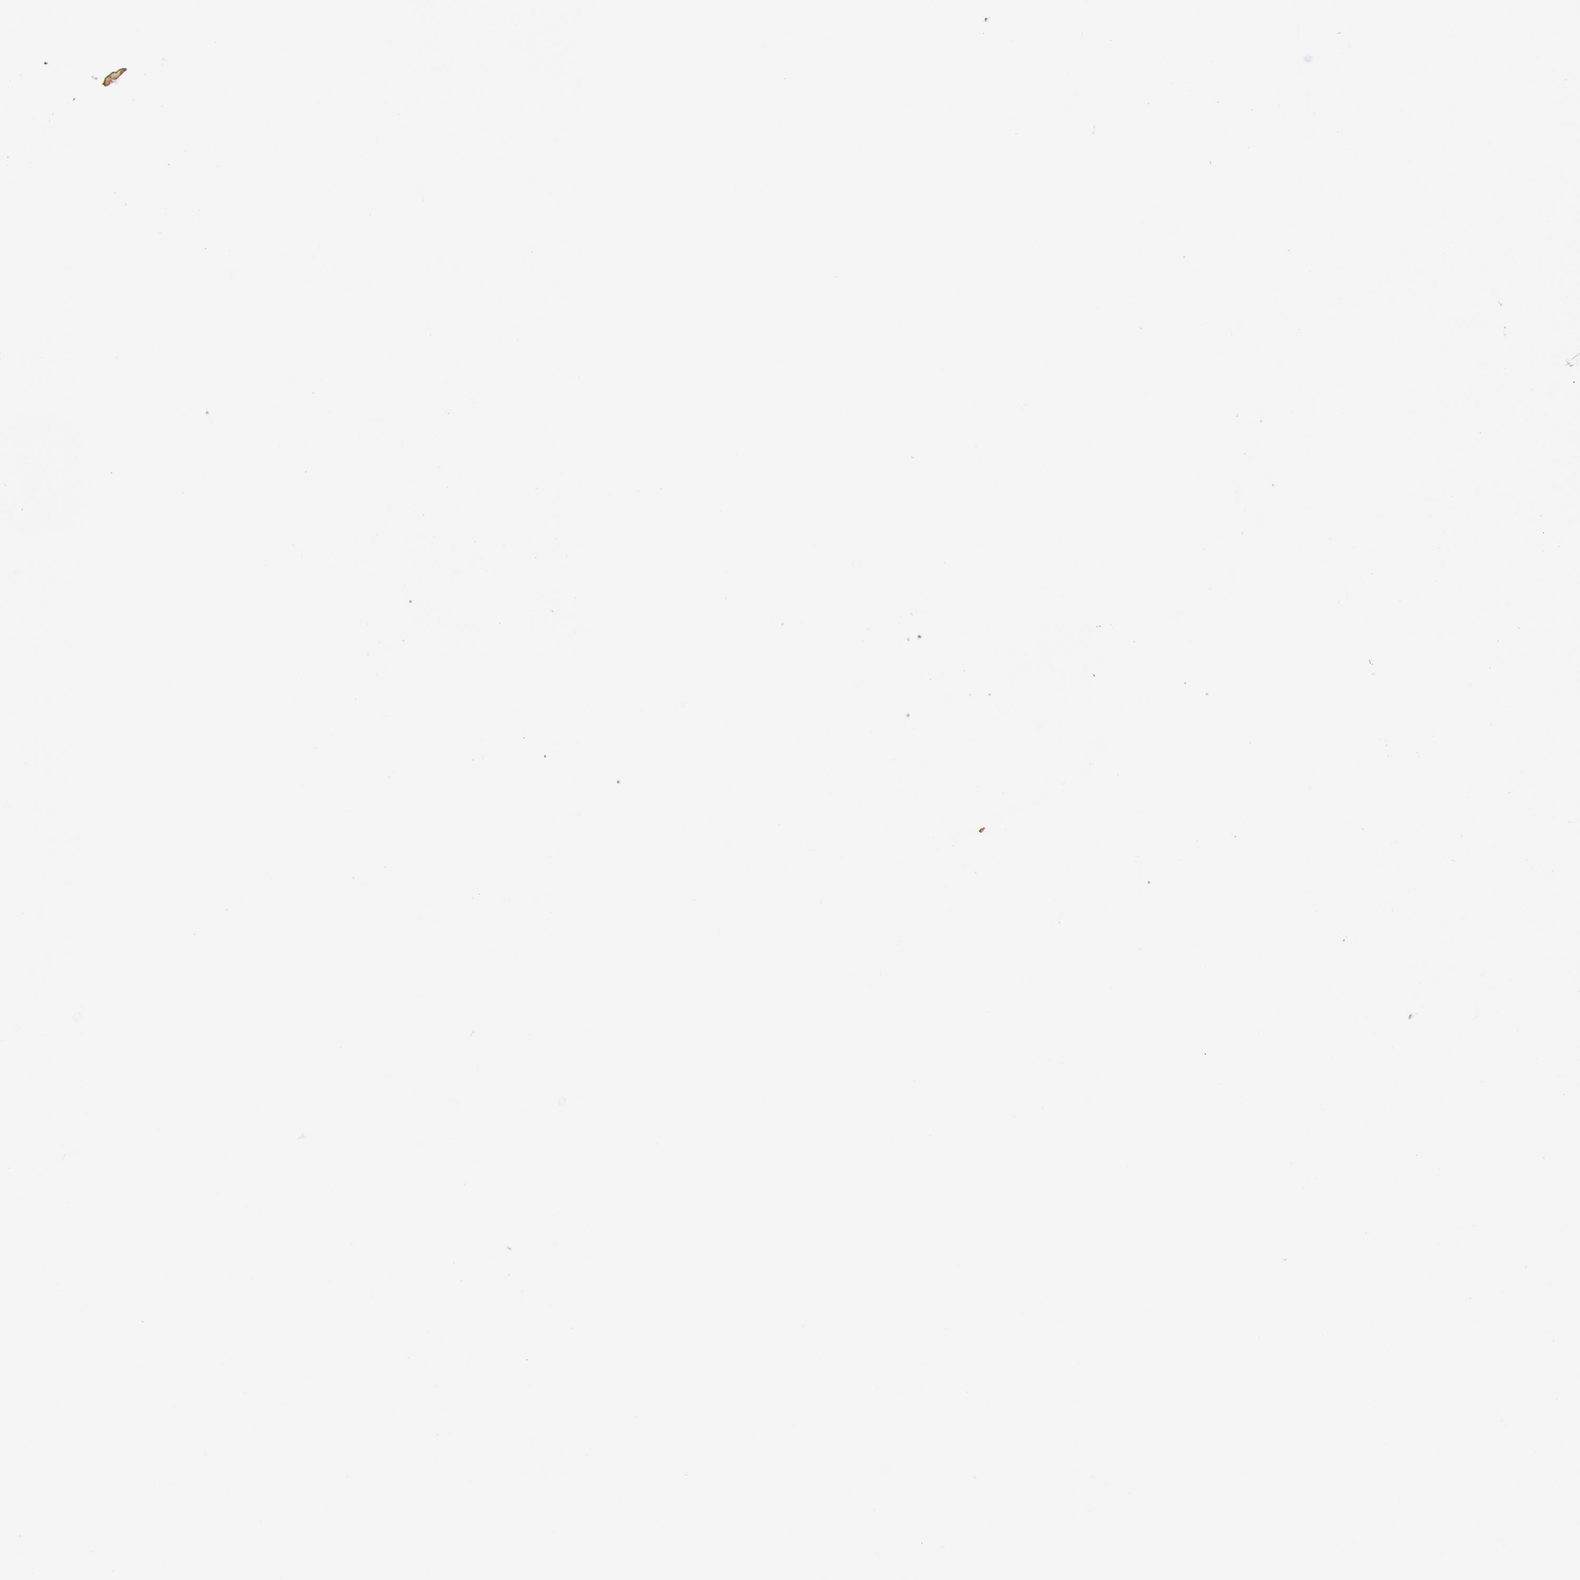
{"staining": {"intensity": "negative", "quantity": "none", "location": "none"}, "tissue": "gallbladder", "cell_type": "Glandular cells", "image_type": "normal", "snomed": [{"axis": "morphology", "description": "Normal tissue, NOS"}, {"axis": "morphology", "description": "Inflammation, NOS"}, {"axis": "topography", "description": "Gallbladder"}], "caption": "Human gallbladder stained for a protein using immunohistochemistry shows no staining in glandular cells.", "gene": "AMOTL1", "patient": {"sex": "male", "age": 66}}